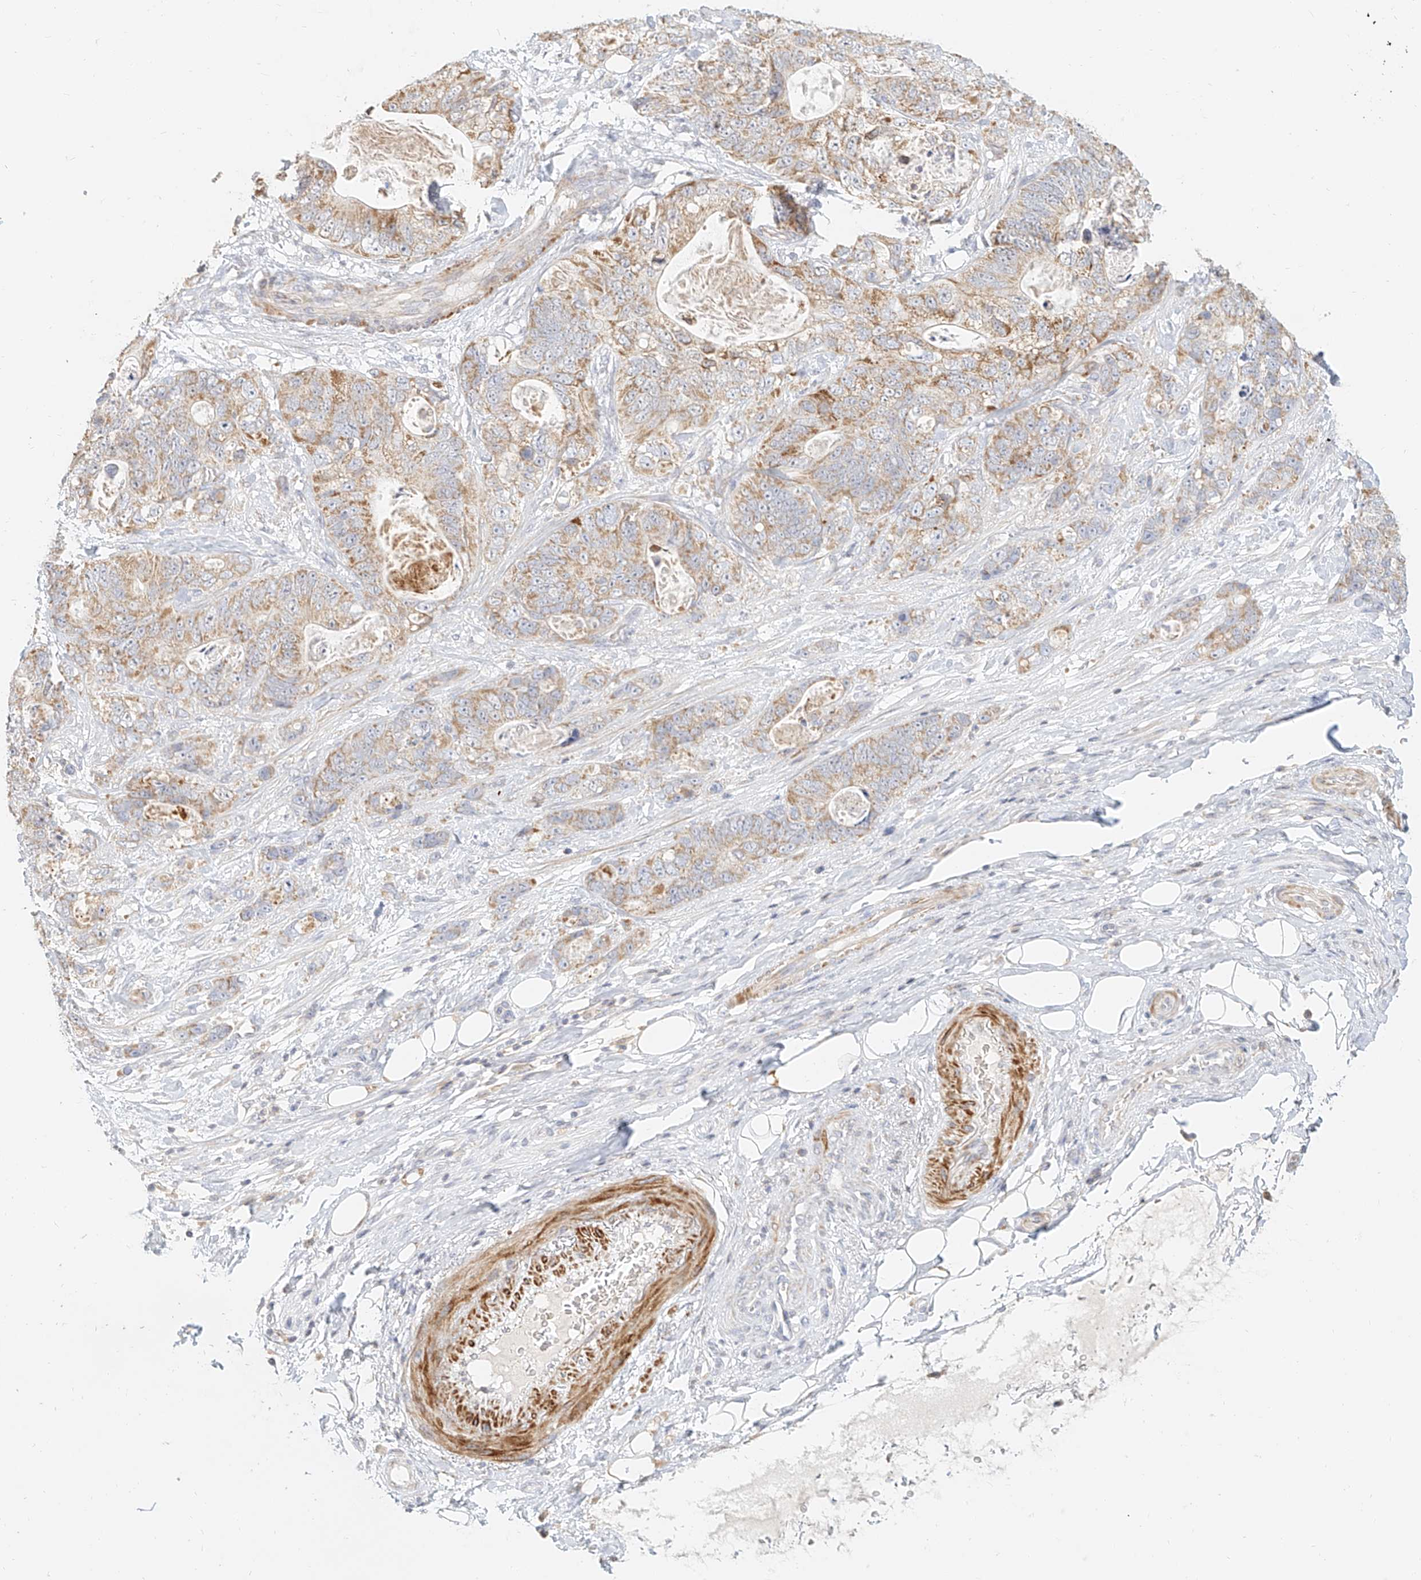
{"staining": {"intensity": "moderate", "quantity": ">75%", "location": "cytoplasmic/membranous"}, "tissue": "stomach cancer", "cell_type": "Tumor cells", "image_type": "cancer", "snomed": [{"axis": "morphology", "description": "Normal tissue, NOS"}, {"axis": "morphology", "description": "Adenocarcinoma, NOS"}, {"axis": "topography", "description": "Stomach"}], "caption": "High-power microscopy captured an immunohistochemistry (IHC) micrograph of stomach cancer, revealing moderate cytoplasmic/membranous staining in approximately >75% of tumor cells. Nuclei are stained in blue.", "gene": "CXorf58", "patient": {"sex": "female", "age": 89}}